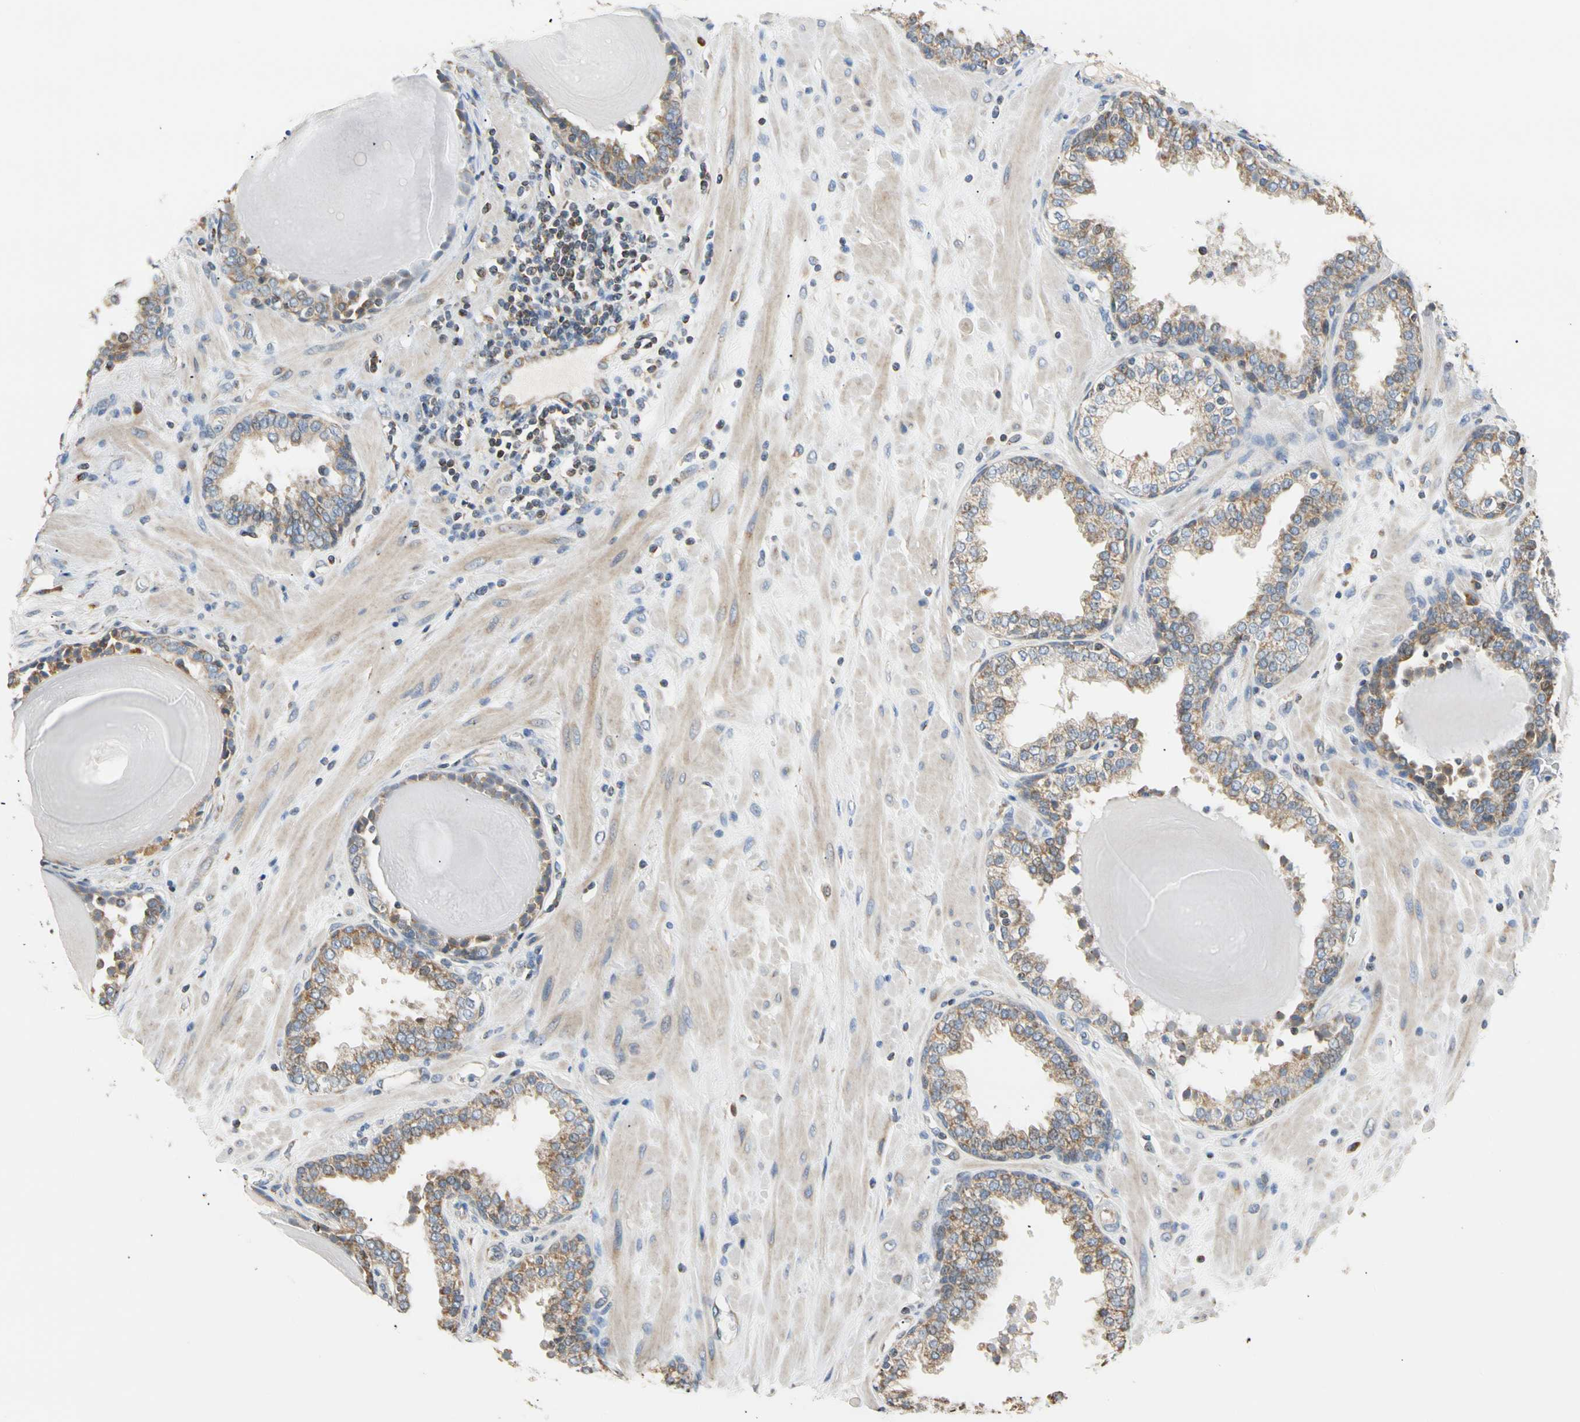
{"staining": {"intensity": "moderate", "quantity": ">75%", "location": "cytoplasmic/membranous"}, "tissue": "prostate", "cell_type": "Glandular cells", "image_type": "normal", "snomed": [{"axis": "morphology", "description": "Normal tissue, NOS"}, {"axis": "topography", "description": "Prostate"}], "caption": "High-magnification brightfield microscopy of normal prostate stained with DAB (3,3'-diaminobenzidine) (brown) and counterstained with hematoxylin (blue). glandular cells exhibit moderate cytoplasmic/membranous expression is identified in about>75% of cells.", "gene": "PLGRKT", "patient": {"sex": "male", "age": 51}}